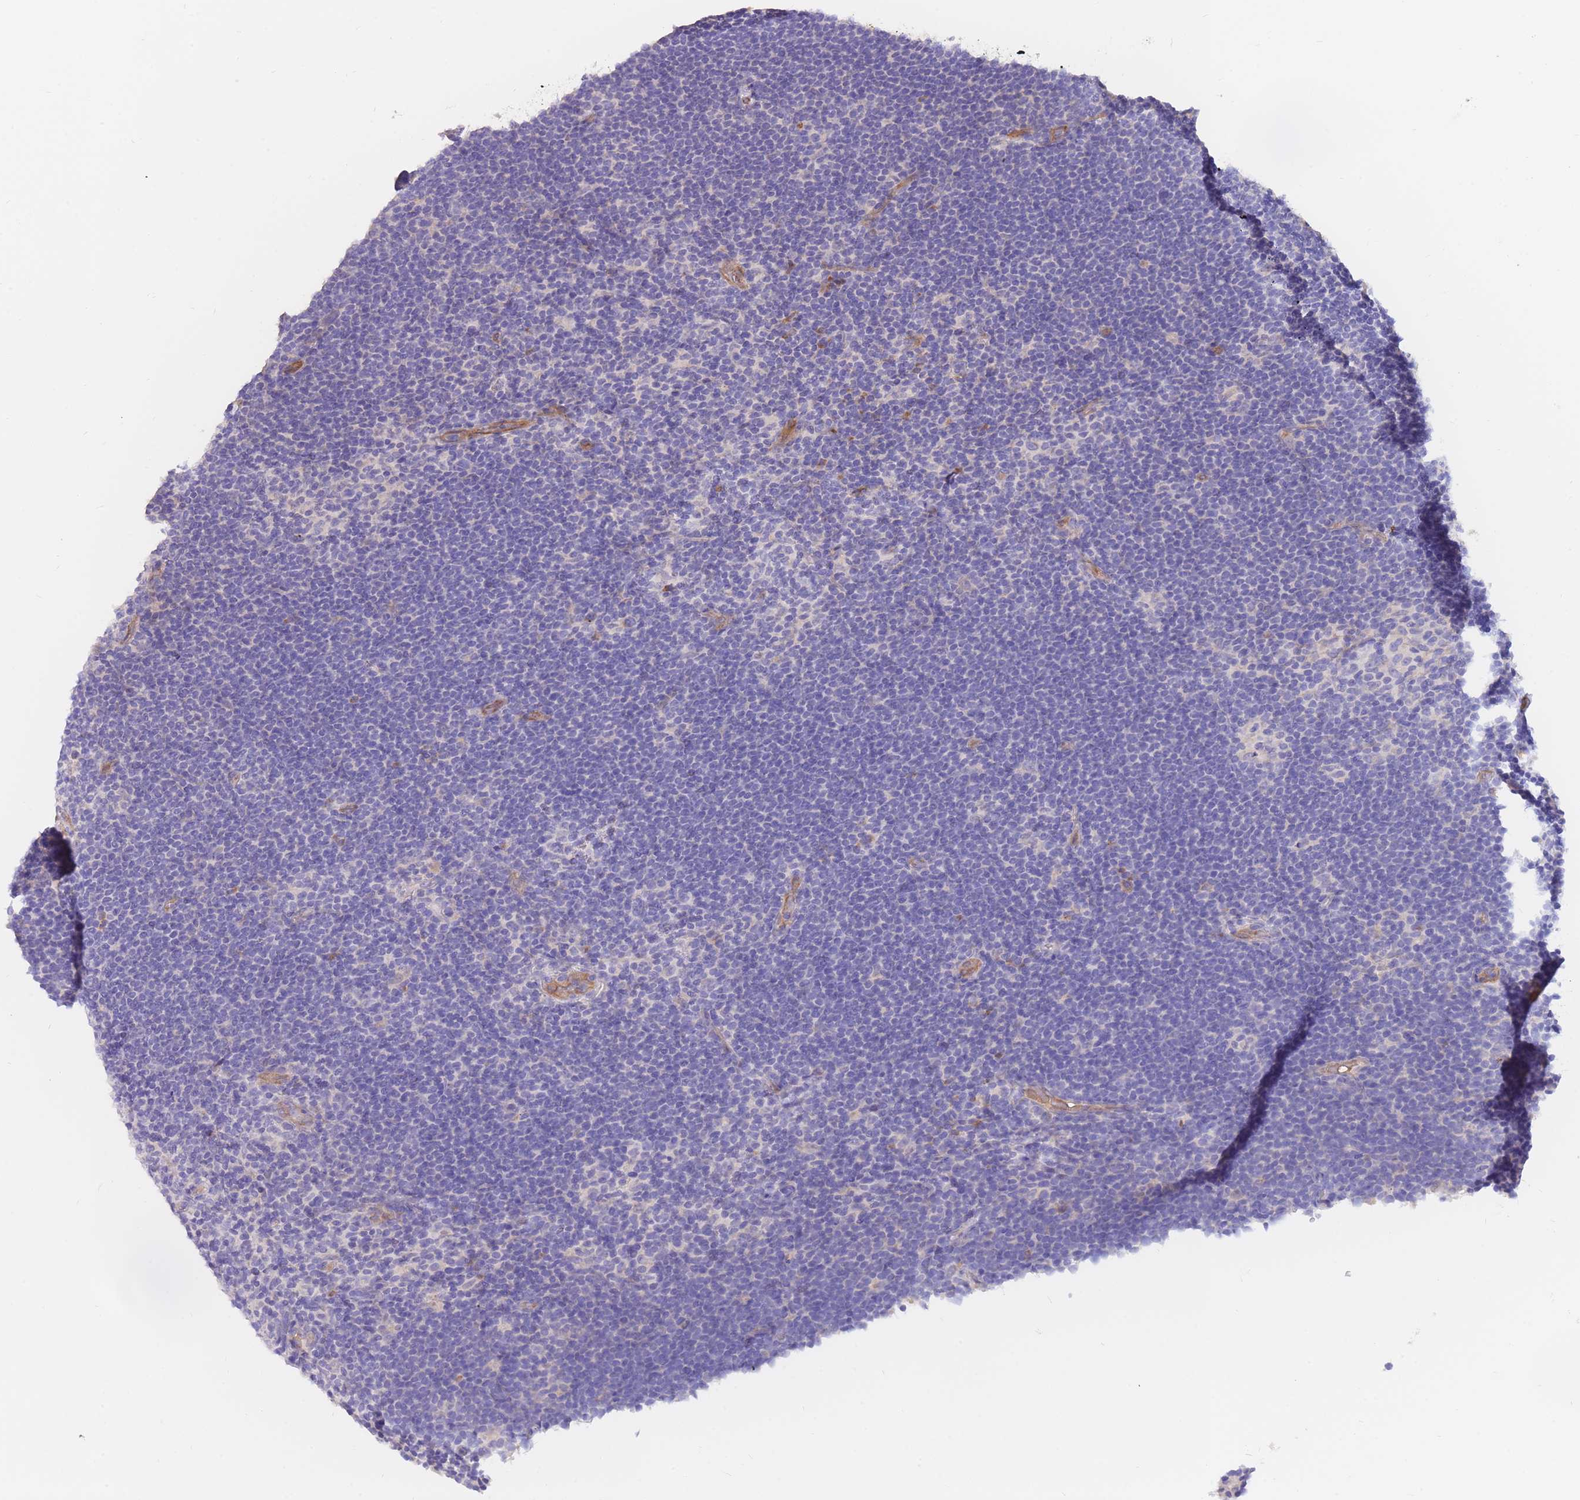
{"staining": {"intensity": "negative", "quantity": "none", "location": "none"}, "tissue": "lymphoma", "cell_type": "Tumor cells", "image_type": "cancer", "snomed": [{"axis": "morphology", "description": "Hodgkin's disease, NOS"}, {"axis": "topography", "description": "Lymph node"}], "caption": "Tumor cells show no significant protein expression in lymphoma. (DAB (3,3'-diaminobenzidine) immunohistochemistry (IHC), high magnification).", "gene": "SULT1A1", "patient": {"sex": "female", "age": 57}}